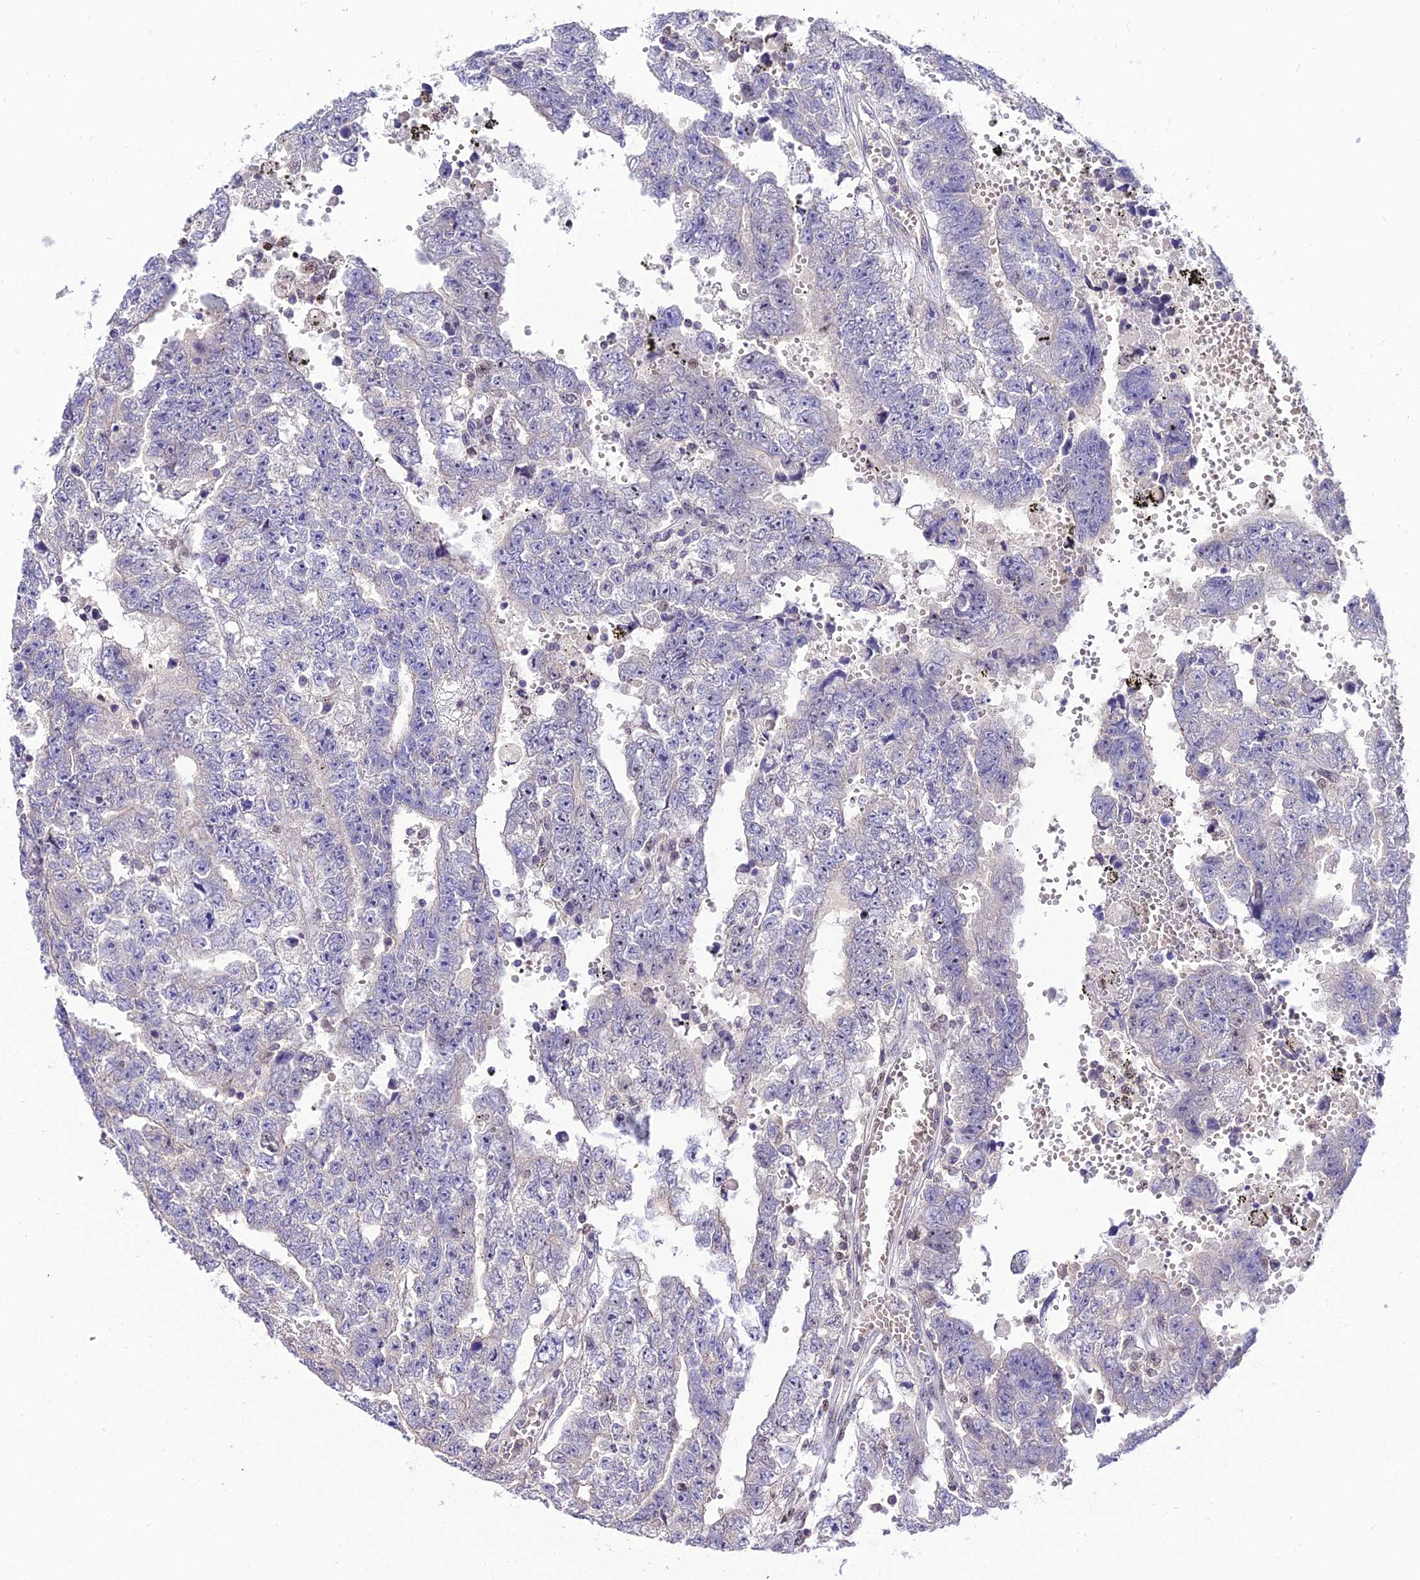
{"staining": {"intensity": "negative", "quantity": "none", "location": "none"}, "tissue": "testis cancer", "cell_type": "Tumor cells", "image_type": "cancer", "snomed": [{"axis": "morphology", "description": "Carcinoma, Embryonal, NOS"}, {"axis": "topography", "description": "Testis"}], "caption": "An immunohistochemistry (IHC) micrograph of testis embryonal carcinoma is shown. There is no staining in tumor cells of testis embryonal carcinoma.", "gene": "SHQ1", "patient": {"sex": "male", "age": 25}}